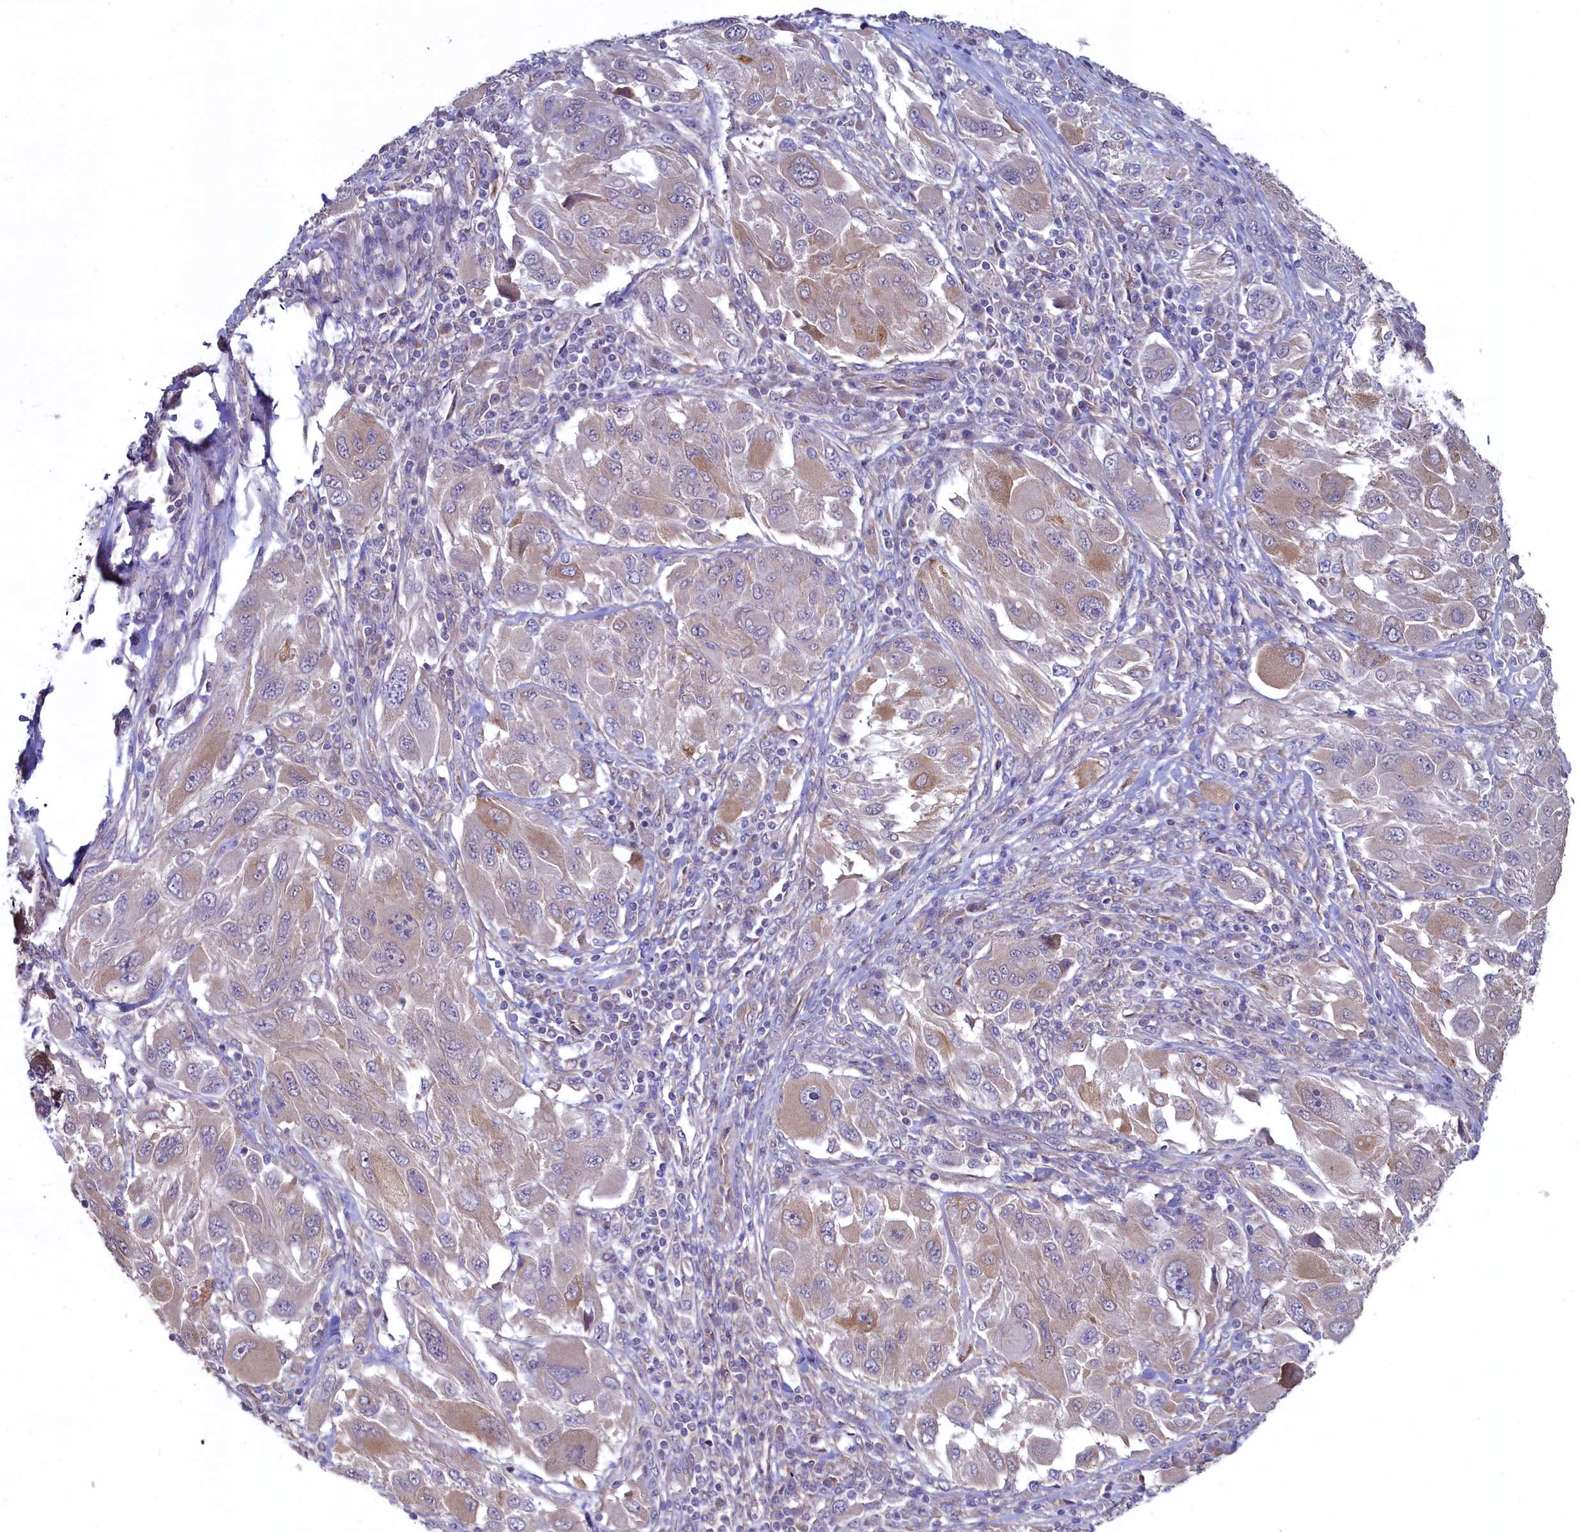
{"staining": {"intensity": "moderate", "quantity": "<25%", "location": "cytoplasmic/membranous"}, "tissue": "melanoma", "cell_type": "Tumor cells", "image_type": "cancer", "snomed": [{"axis": "morphology", "description": "Malignant melanoma, NOS"}, {"axis": "topography", "description": "Skin"}], "caption": "IHC of human melanoma exhibits low levels of moderate cytoplasmic/membranous expression in about <25% of tumor cells.", "gene": "SPATA2L", "patient": {"sex": "female", "age": 91}}